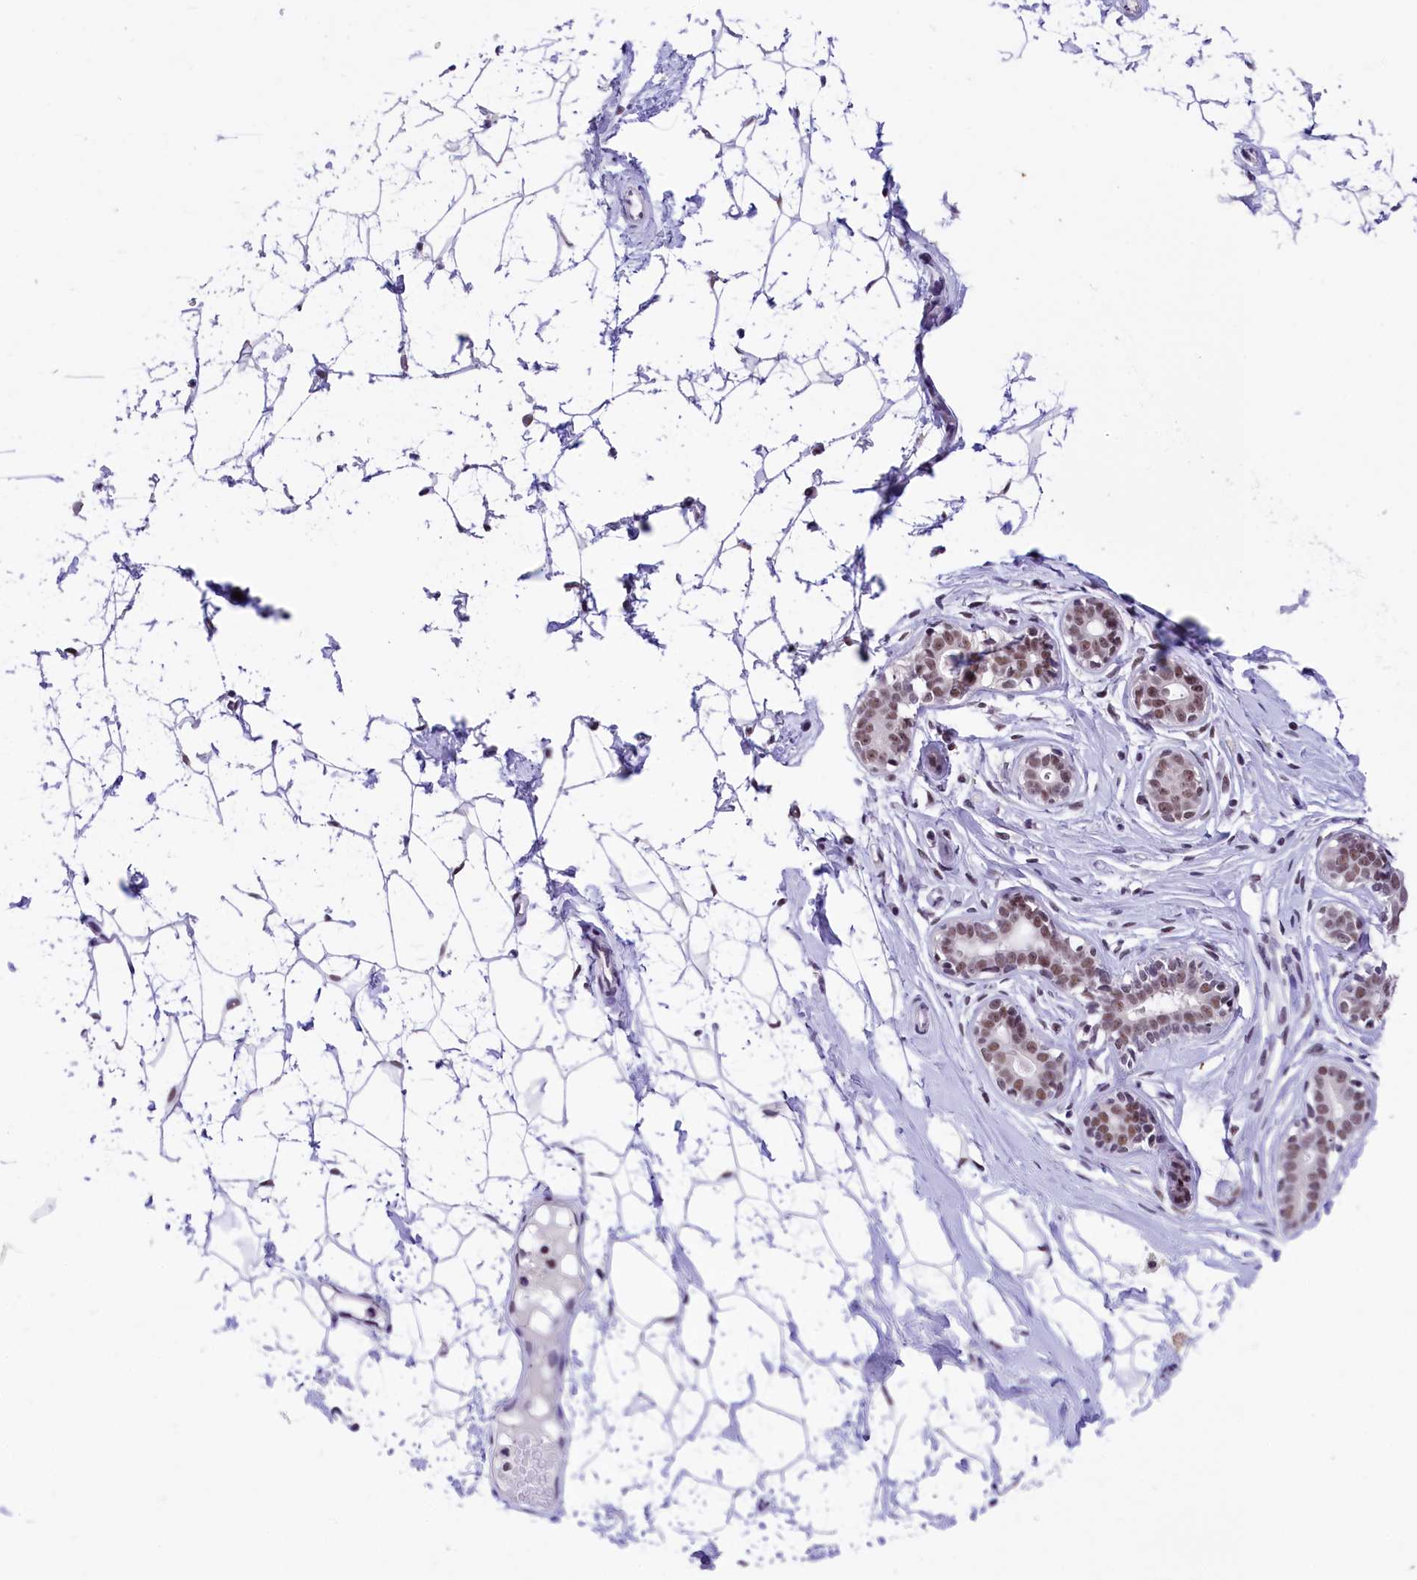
{"staining": {"intensity": "negative", "quantity": "none", "location": "none"}, "tissue": "breast", "cell_type": "Adipocytes", "image_type": "normal", "snomed": [{"axis": "morphology", "description": "Normal tissue, NOS"}, {"axis": "morphology", "description": "Adenoma, NOS"}, {"axis": "topography", "description": "Breast"}], "caption": "Photomicrograph shows no protein positivity in adipocytes of normal breast. (Brightfield microscopy of DAB immunohistochemistry at high magnification).", "gene": "ZC3H4", "patient": {"sex": "female", "age": 23}}